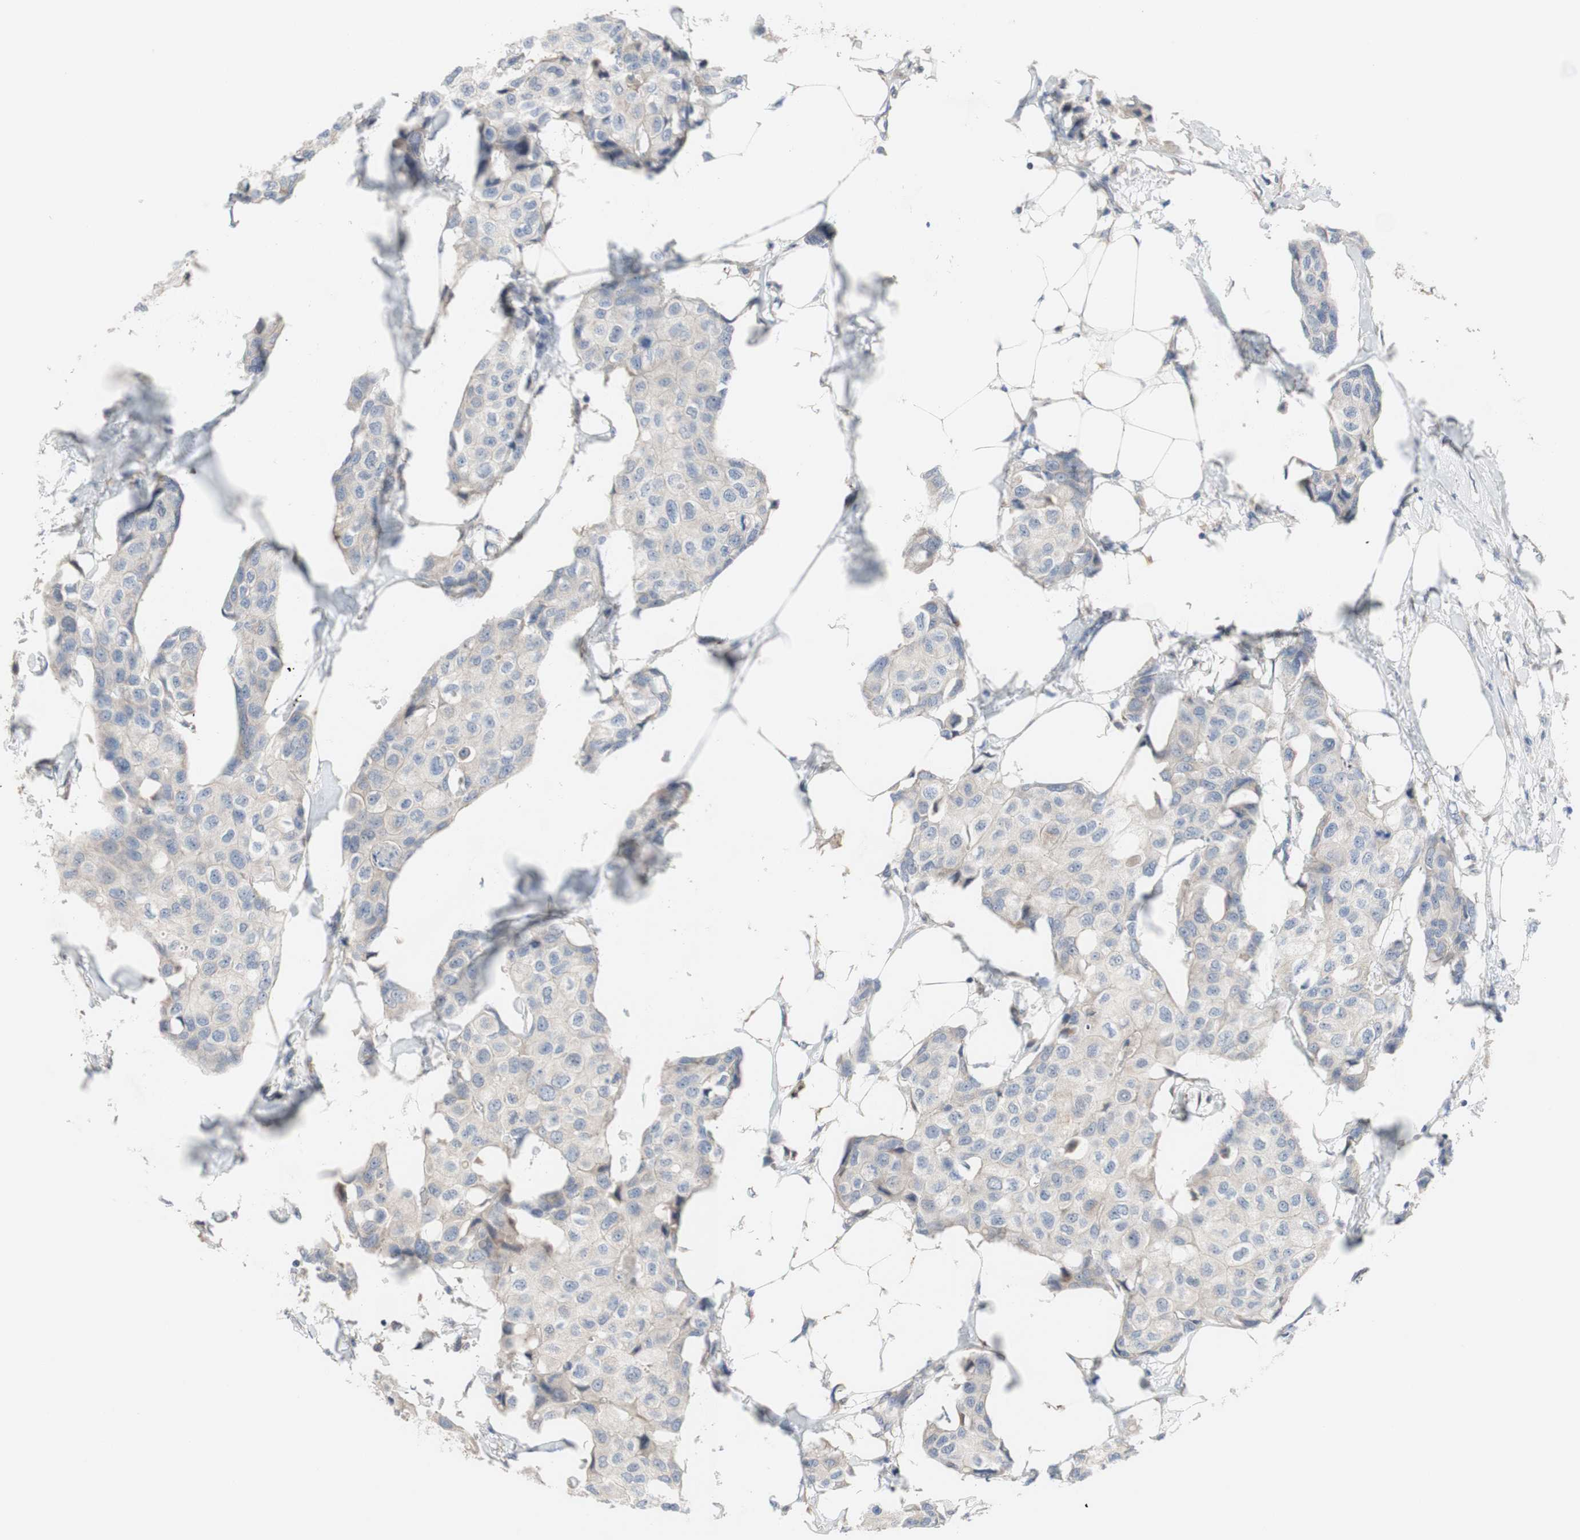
{"staining": {"intensity": "weak", "quantity": "<25%", "location": "cytoplasmic/membranous"}, "tissue": "breast cancer", "cell_type": "Tumor cells", "image_type": "cancer", "snomed": [{"axis": "morphology", "description": "Duct carcinoma"}, {"axis": "topography", "description": "Breast"}], "caption": "DAB (3,3'-diaminobenzidine) immunohistochemical staining of human invasive ductal carcinoma (breast) displays no significant staining in tumor cells.", "gene": "TTC14", "patient": {"sex": "female", "age": 80}}